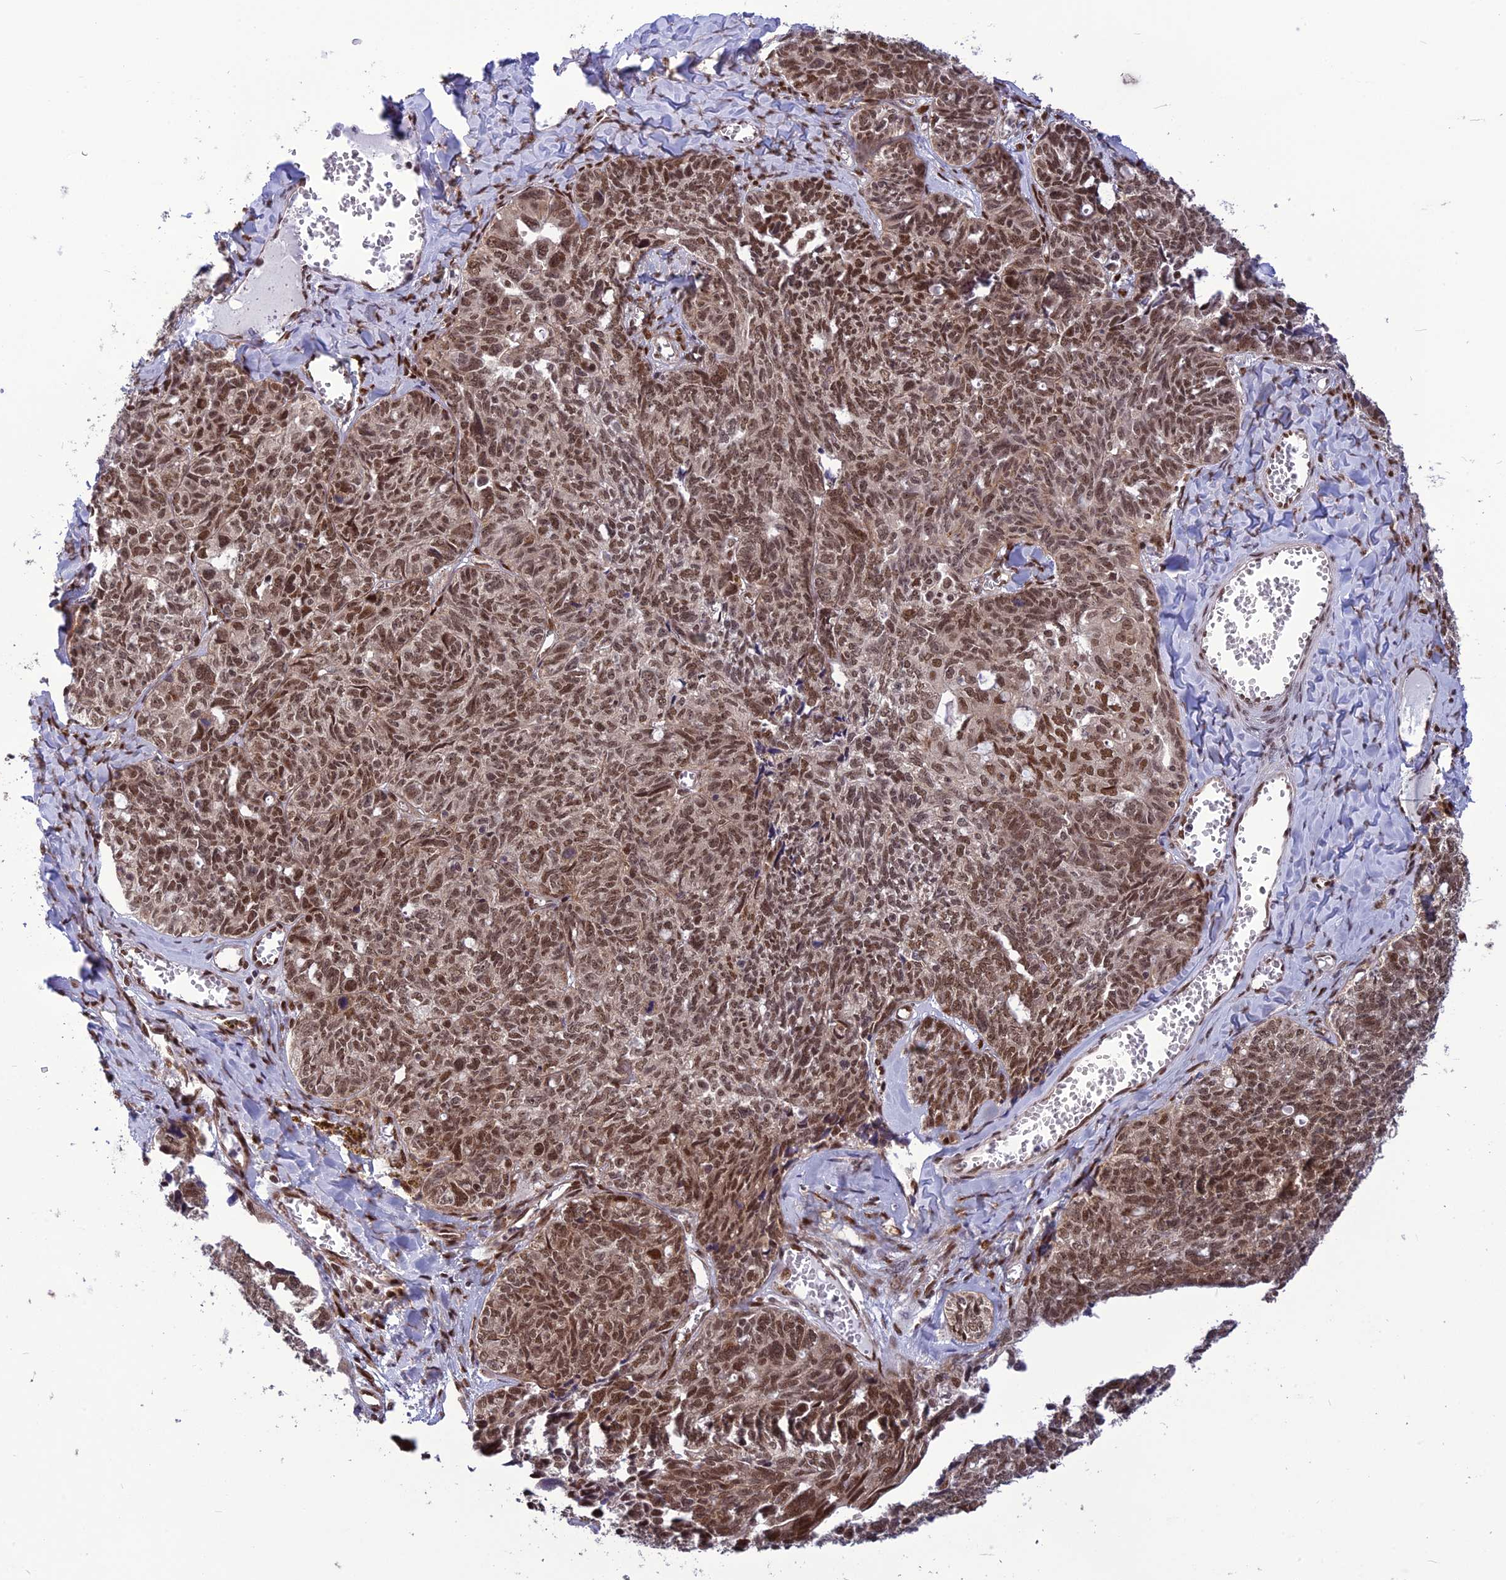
{"staining": {"intensity": "moderate", "quantity": ">75%", "location": "nuclear"}, "tissue": "ovarian cancer", "cell_type": "Tumor cells", "image_type": "cancer", "snomed": [{"axis": "morphology", "description": "Cystadenocarcinoma, serous, NOS"}, {"axis": "topography", "description": "Ovary"}], "caption": "This is a histology image of immunohistochemistry staining of ovarian serous cystadenocarcinoma, which shows moderate expression in the nuclear of tumor cells.", "gene": "RTRAF", "patient": {"sex": "female", "age": 79}}